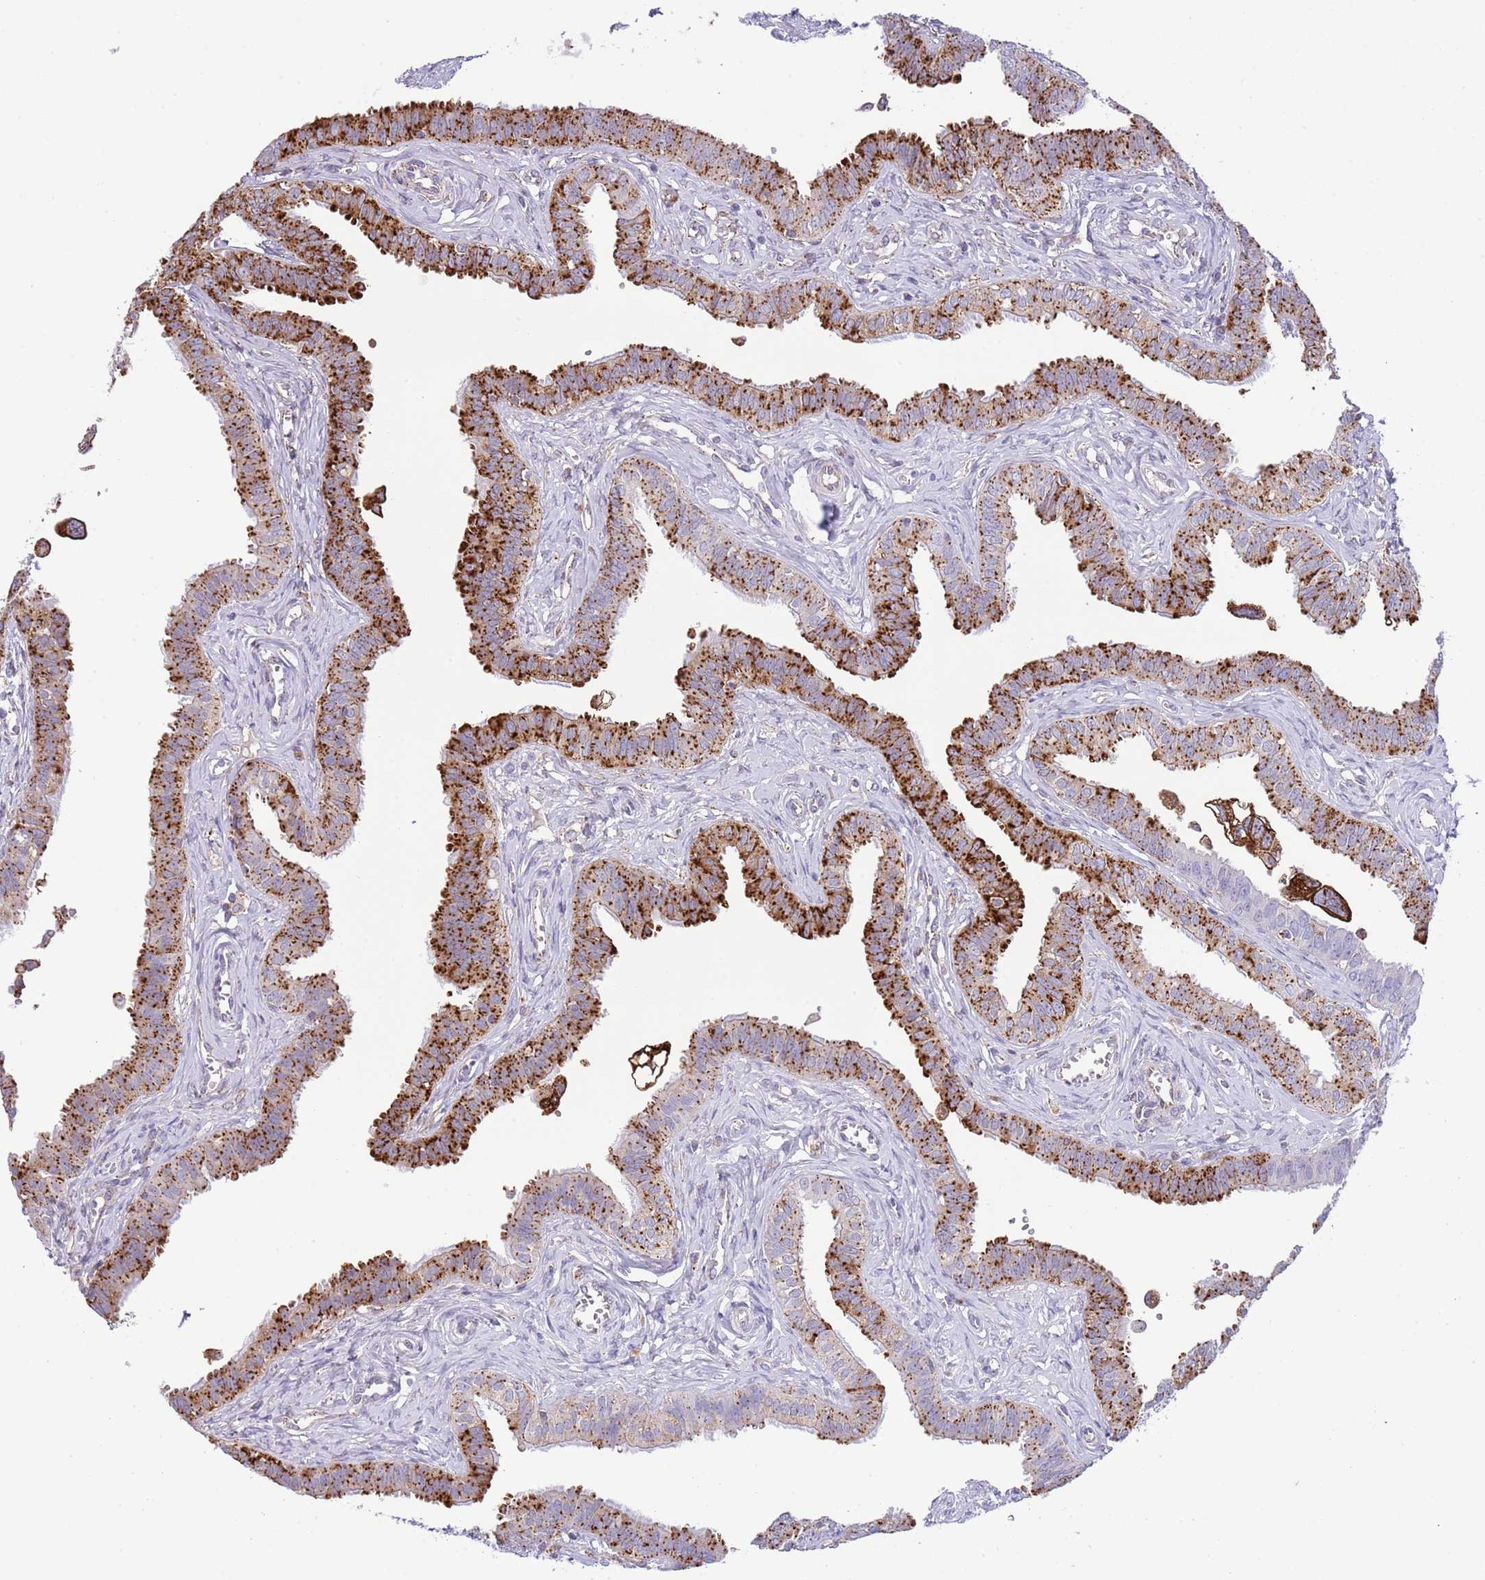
{"staining": {"intensity": "strong", "quantity": "25%-75%", "location": "cytoplasmic/membranous"}, "tissue": "fallopian tube", "cell_type": "Glandular cells", "image_type": "normal", "snomed": [{"axis": "morphology", "description": "Normal tissue, NOS"}, {"axis": "morphology", "description": "Carcinoma, NOS"}, {"axis": "topography", "description": "Fallopian tube"}, {"axis": "topography", "description": "Ovary"}], "caption": "About 25%-75% of glandular cells in benign fallopian tube display strong cytoplasmic/membranous protein staining as visualized by brown immunohistochemical staining.", "gene": "ABHD17A", "patient": {"sex": "female", "age": 59}}